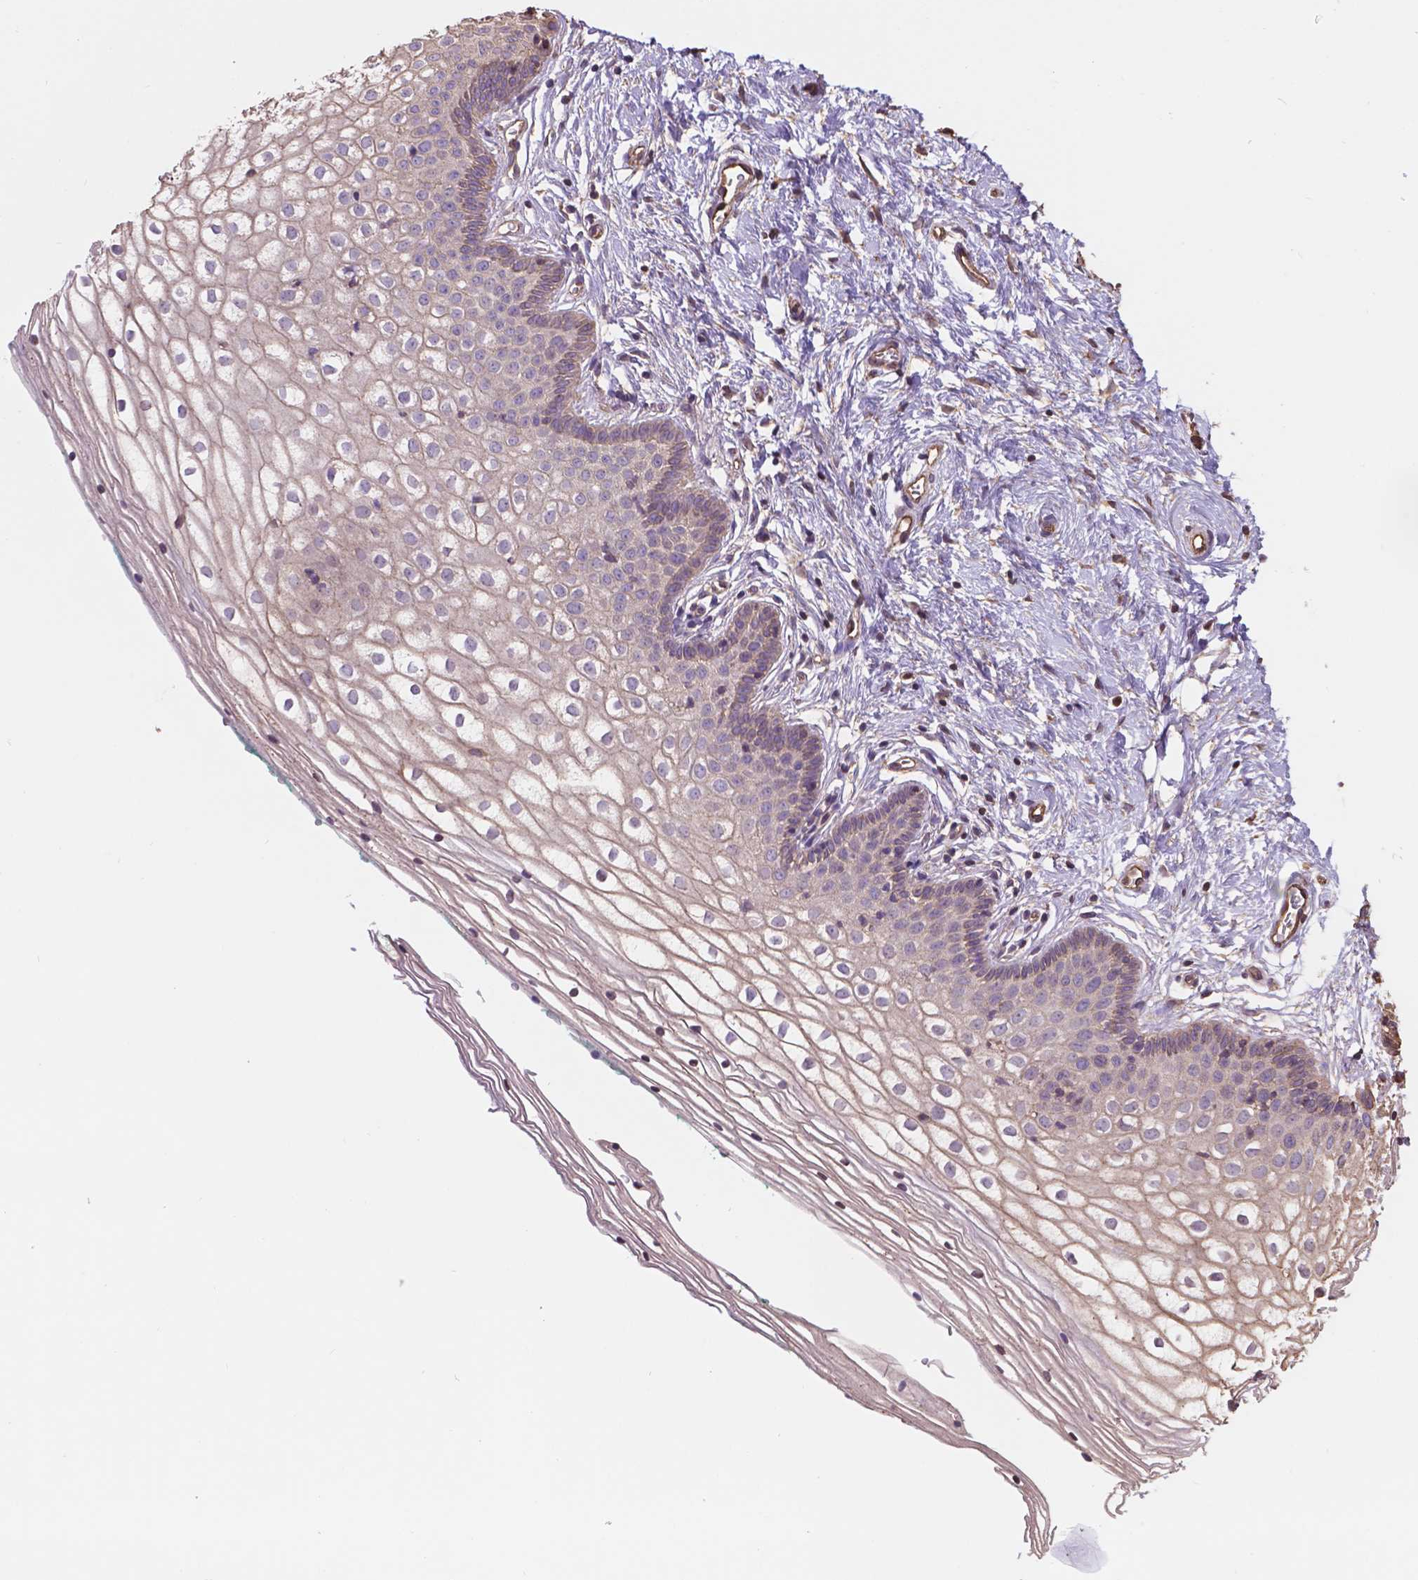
{"staining": {"intensity": "negative", "quantity": "none", "location": "none"}, "tissue": "vagina", "cell_type": "Squamous epithelial cells", "image_type": "normal", "snomed": [{"axis": "morphology", "description": "Normal tissue, NOS"}, {"axis": "topography", "description": "Vagina"}], "caption": "Immunohistochemistry micrograph of benign vagina: vagina stained with DAB (3,3'-diaminobenzidine) exhibits no significant protein staining in squamous epithelial cells.", "gene": "NIPA2", "patient": {"sex": "female", "age": 36}}